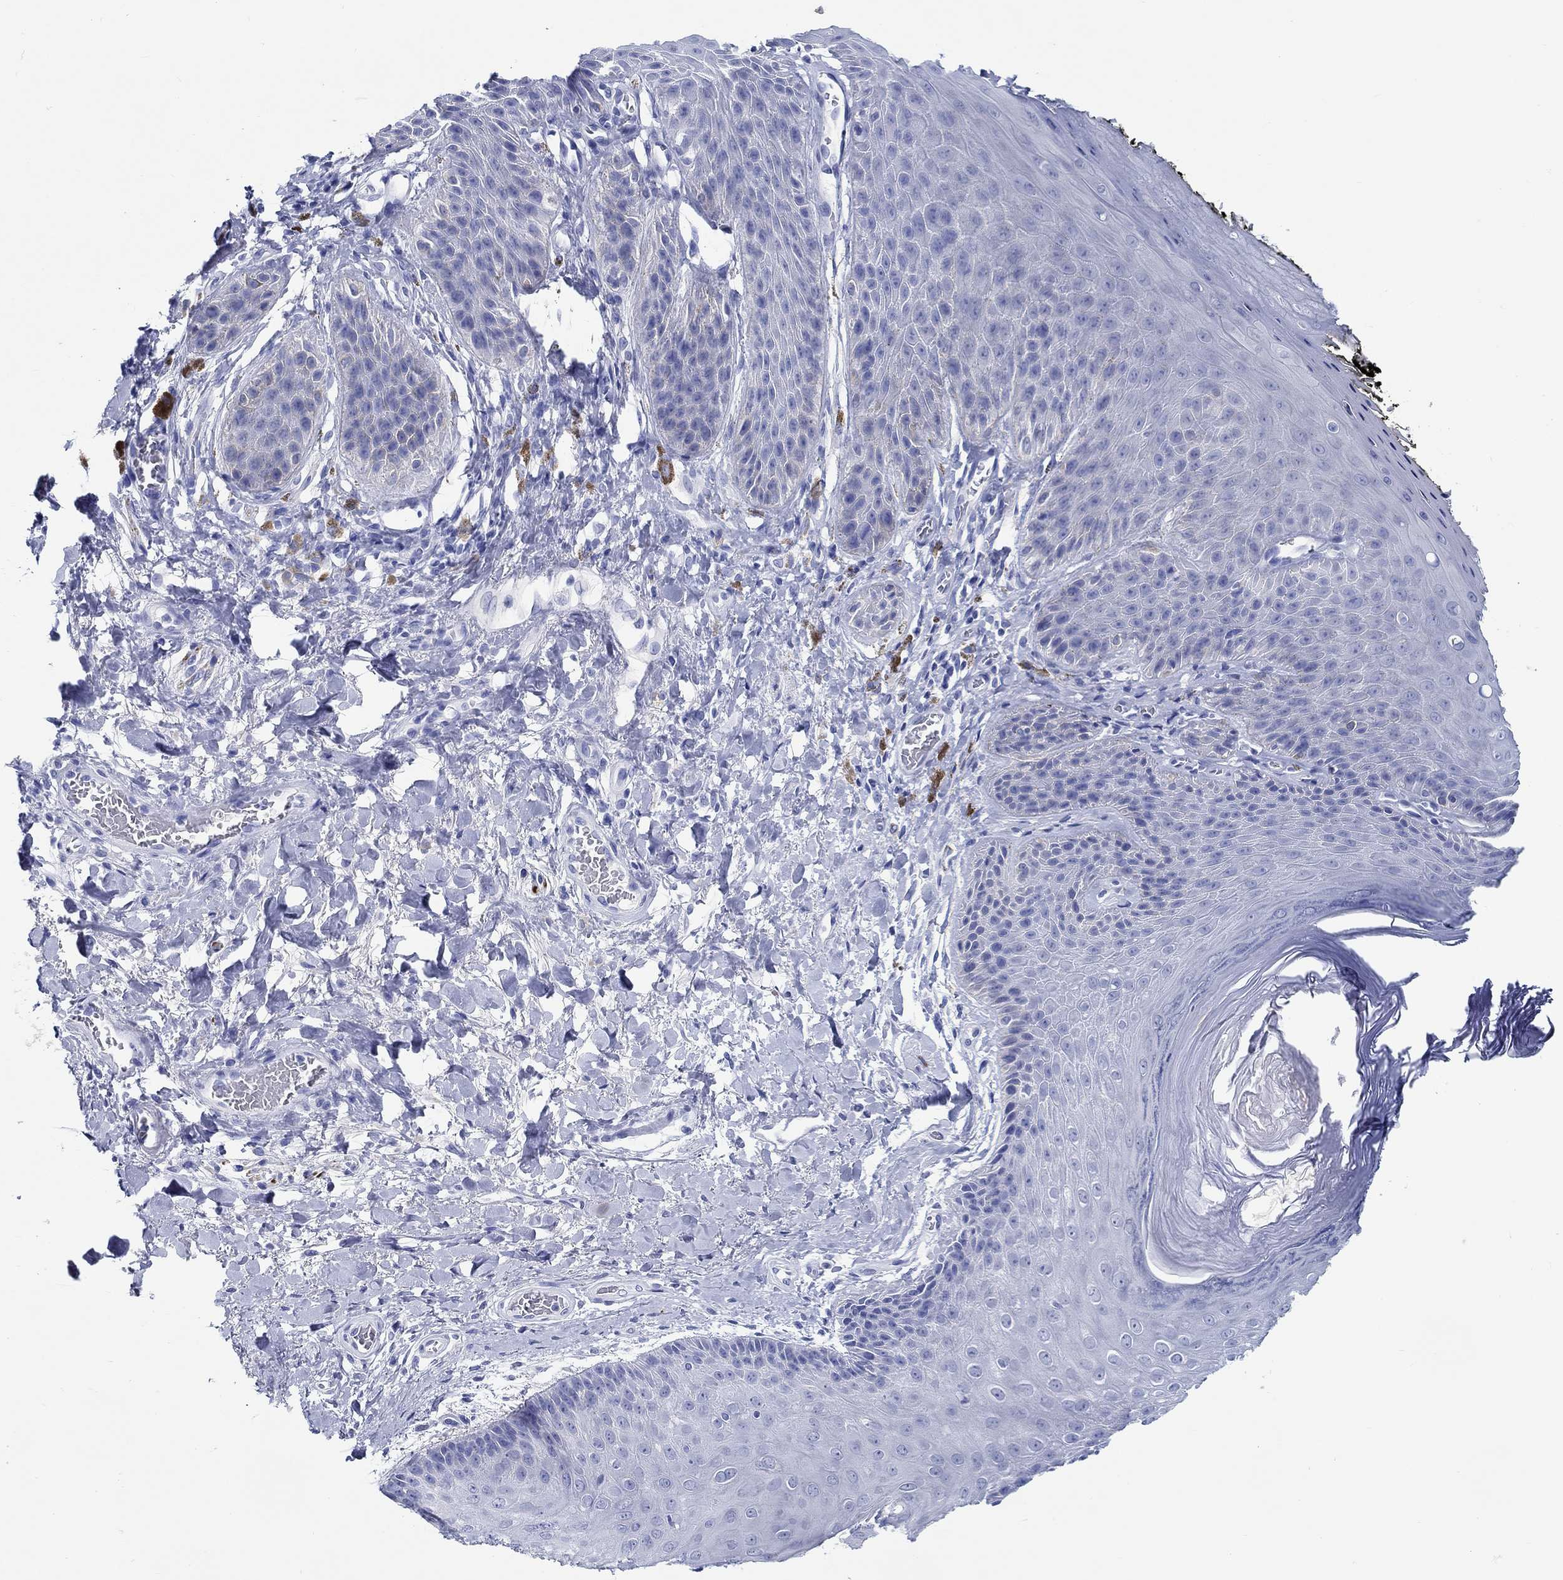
{"staining": {"intensity": "negative", "quantity": "none", "location": "none"}, "tissue": "skin", "cell_type": "Epidermal cells", "image_type": "normal", "snomed": [{"axis": "morphology", "description": "Normal tissue, NOS"}, {"axis": "topography", "description": "Anal"}, {"axis": "topography", "description": "Peripheral nerve tissue"}], "caption": "A micrograph of skin stained for a protein displays no brown staining in epidermal cells. (Stains: DAB (3,3'-diaminobenzidine) IHC with hematoxylin counter stain, Microscopy: brightfield microscopy at high magnification).", "gene": "FBXO2", "patient": {"sex": "male", "age": 53}}